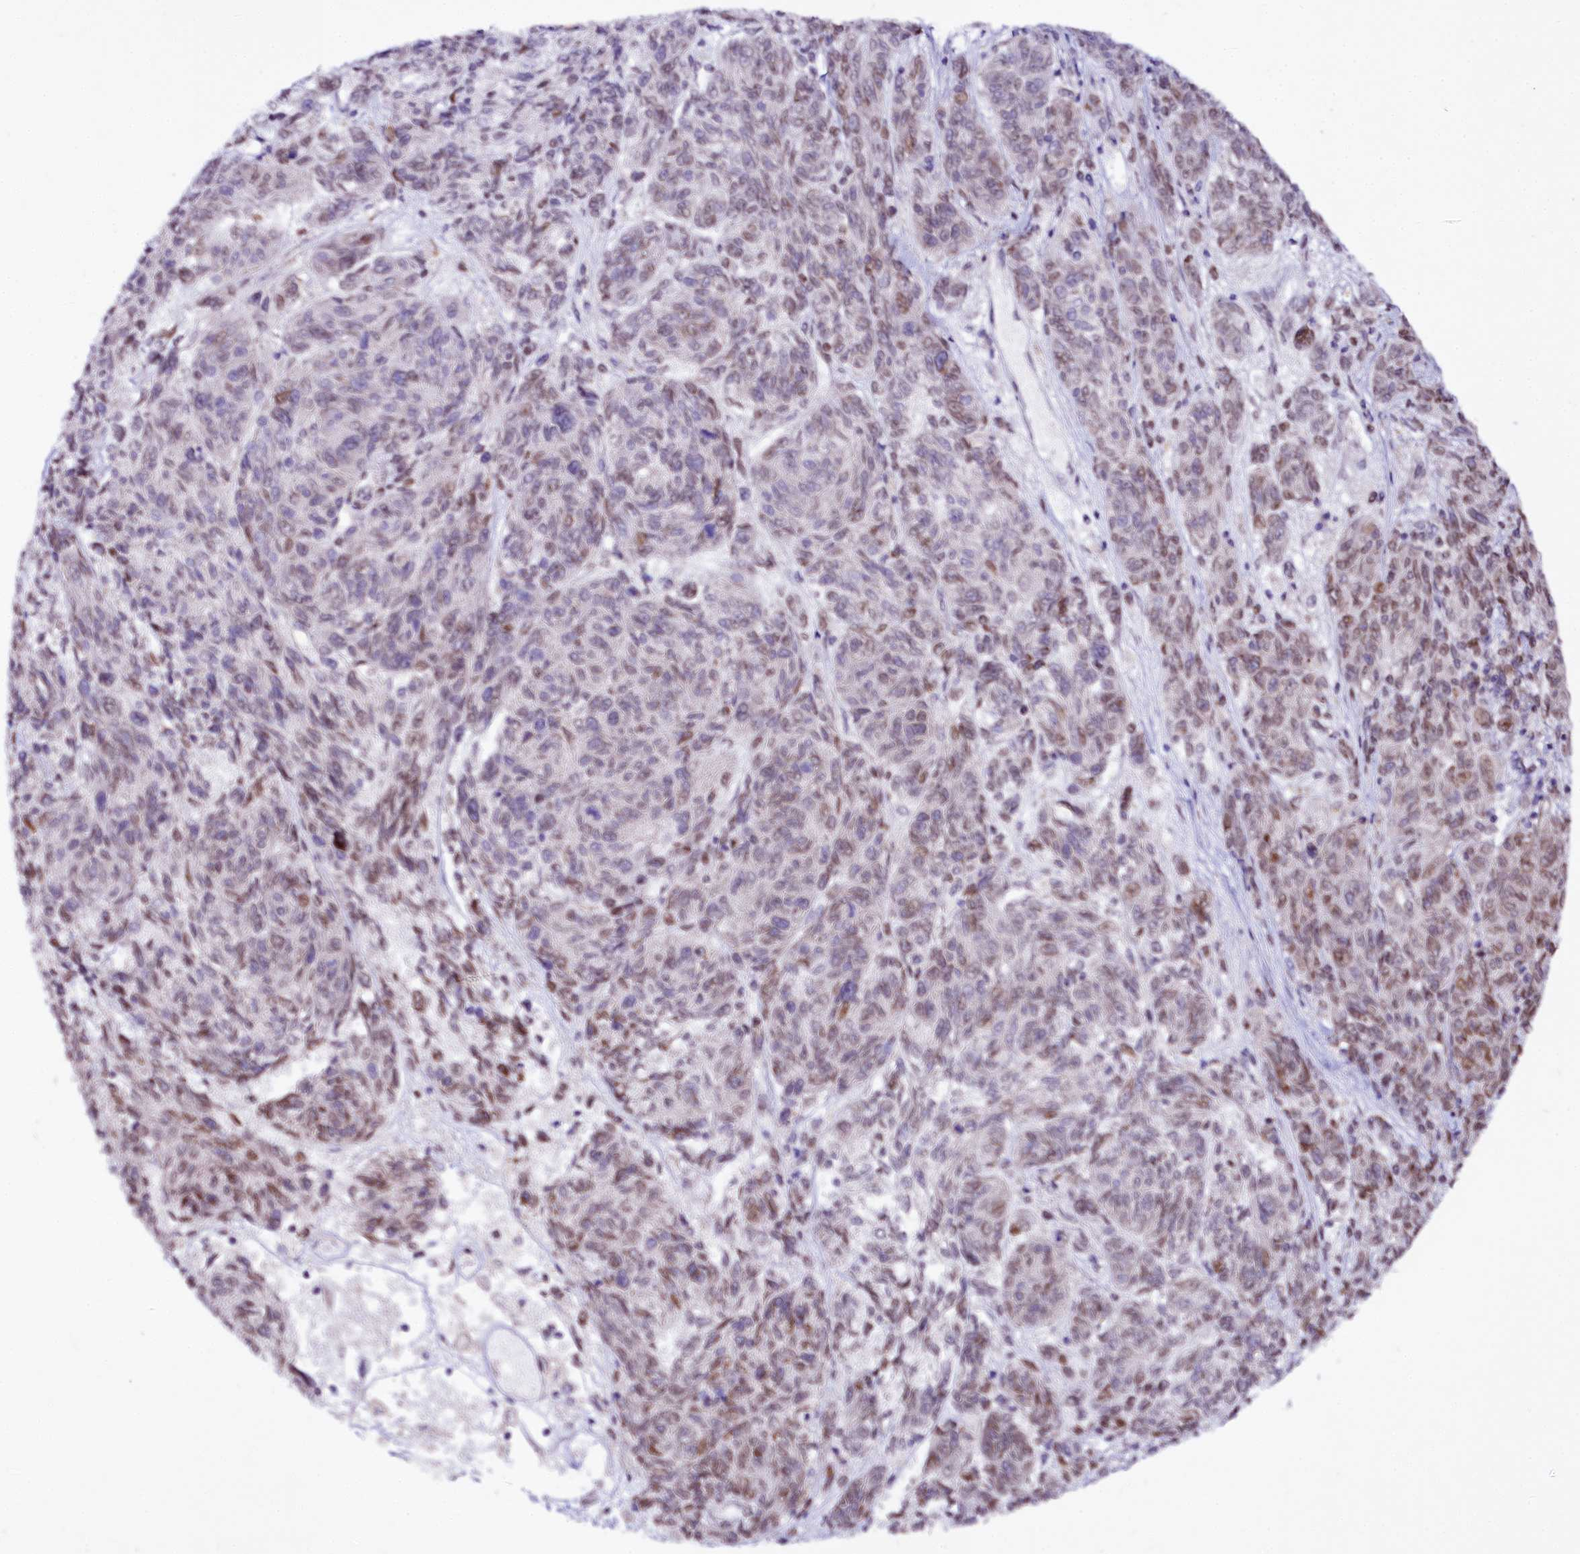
{"staining": {"intensity": "weak", "quantity": "<25%", "location": "nuclear"}, "tissue": "melanoma", "cell_type": "Tumor cells", "image_type": "cancer", "snomed": [{"axis": "morphology", "description": "Malignant melanoma, NOS"}, {"axis": "topography", "description": "Skin"}], "caption": "This micrograph is of malignant melanoma stained with immunohistochemistry to label a protein in brown with the nuclei are counter-stained blue. There is no positivity in tumor cells. (Brightfield microscopy of DAB immunohistochemistry at high magnification).", "gene": "ZNF226", "patient": {"sex": "male", "age": 53}}